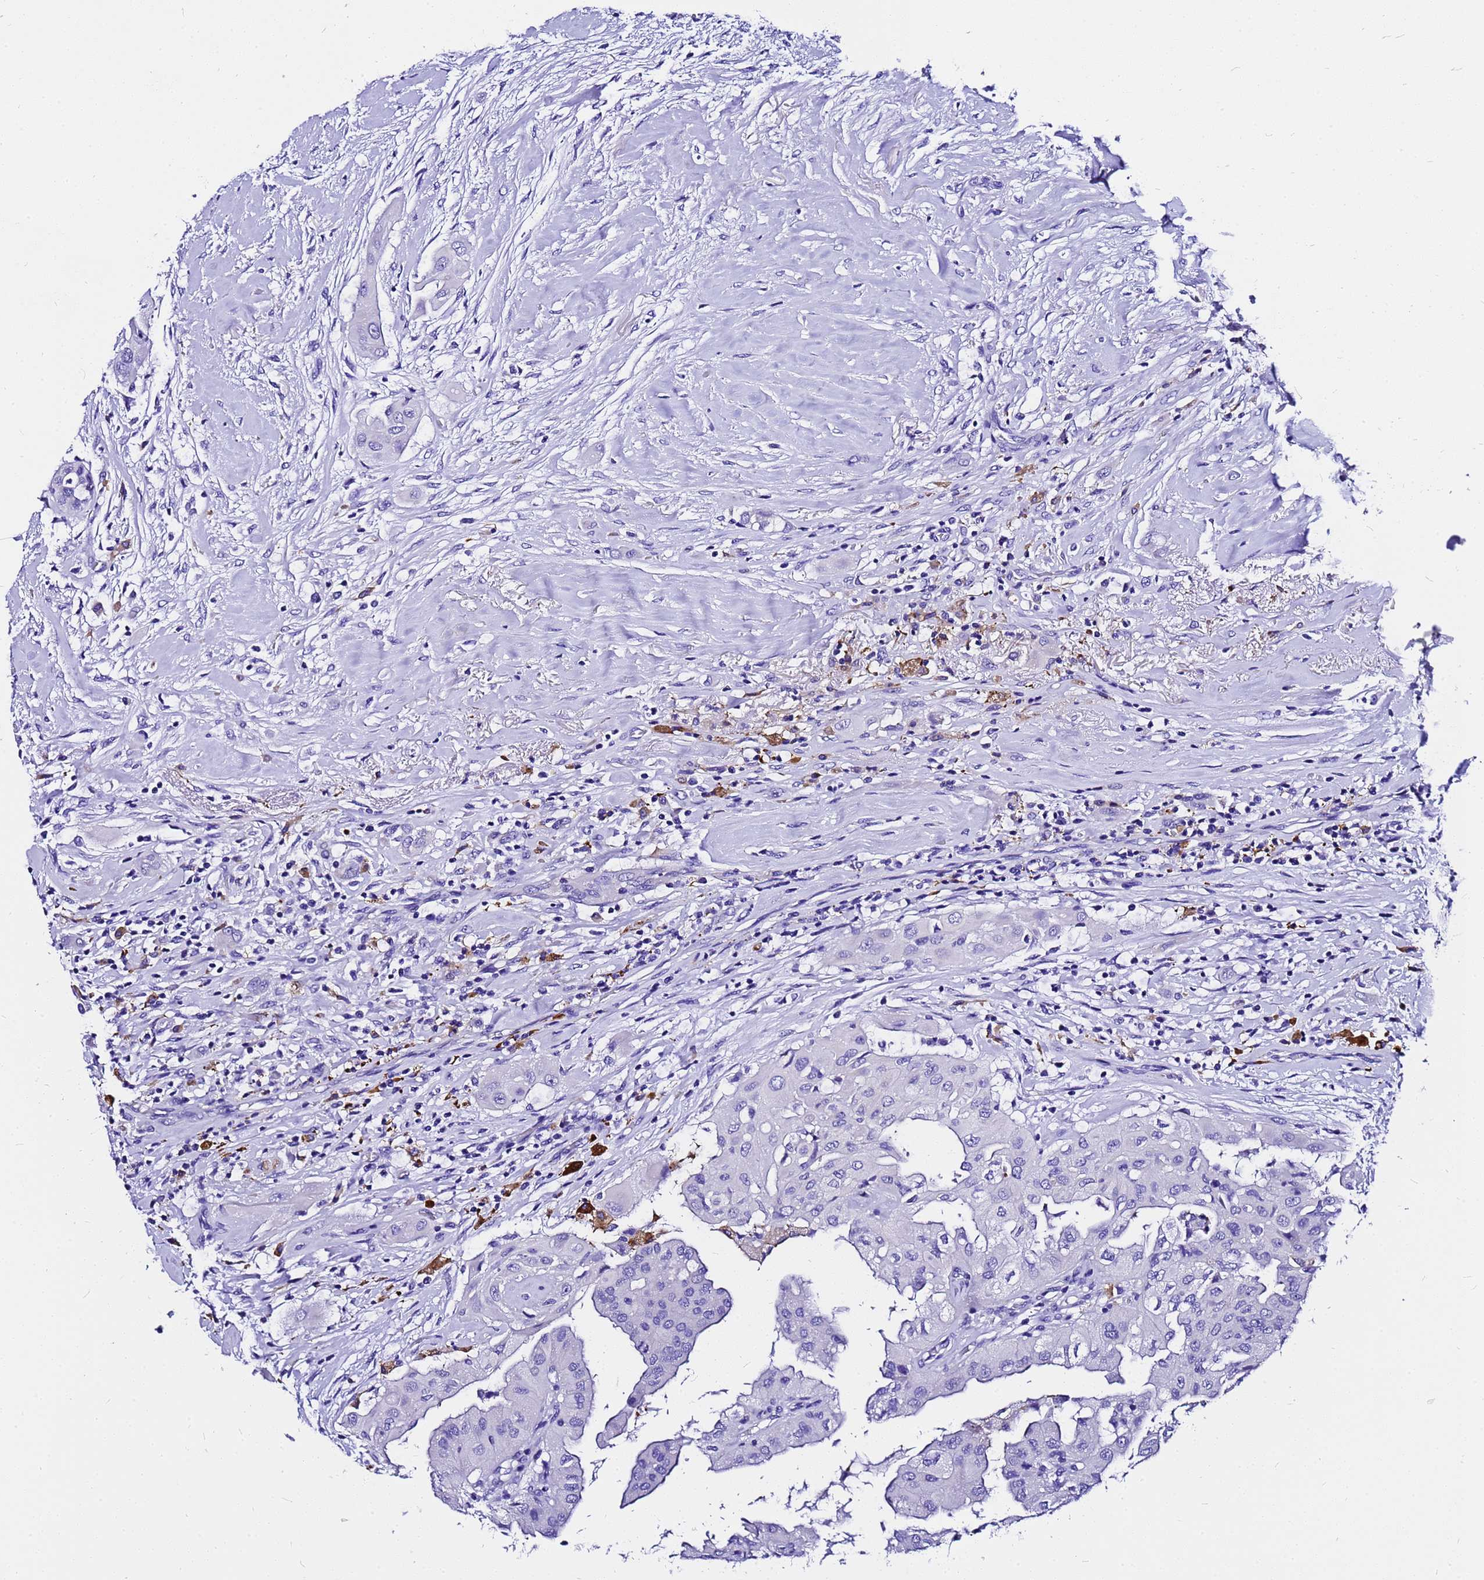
{"staining": {"intensity": "negative", "quantity": "none", "location": "none"}, "tissue": "thyroid cancer", "cell_type": "Tumor cells", "image_type": "cancer", "snomed": [{"axis": "morphology", "description": "Papillary adenocarcinoma, NOS"}, {"axis": "topography", "description": "Thyroid gland"}], "caption": "A histopathology image of human thyroid cancer is negative for staining in tumor cells.", "gene": "HERC4", "patient": {"sex": "female", "age": 59}}